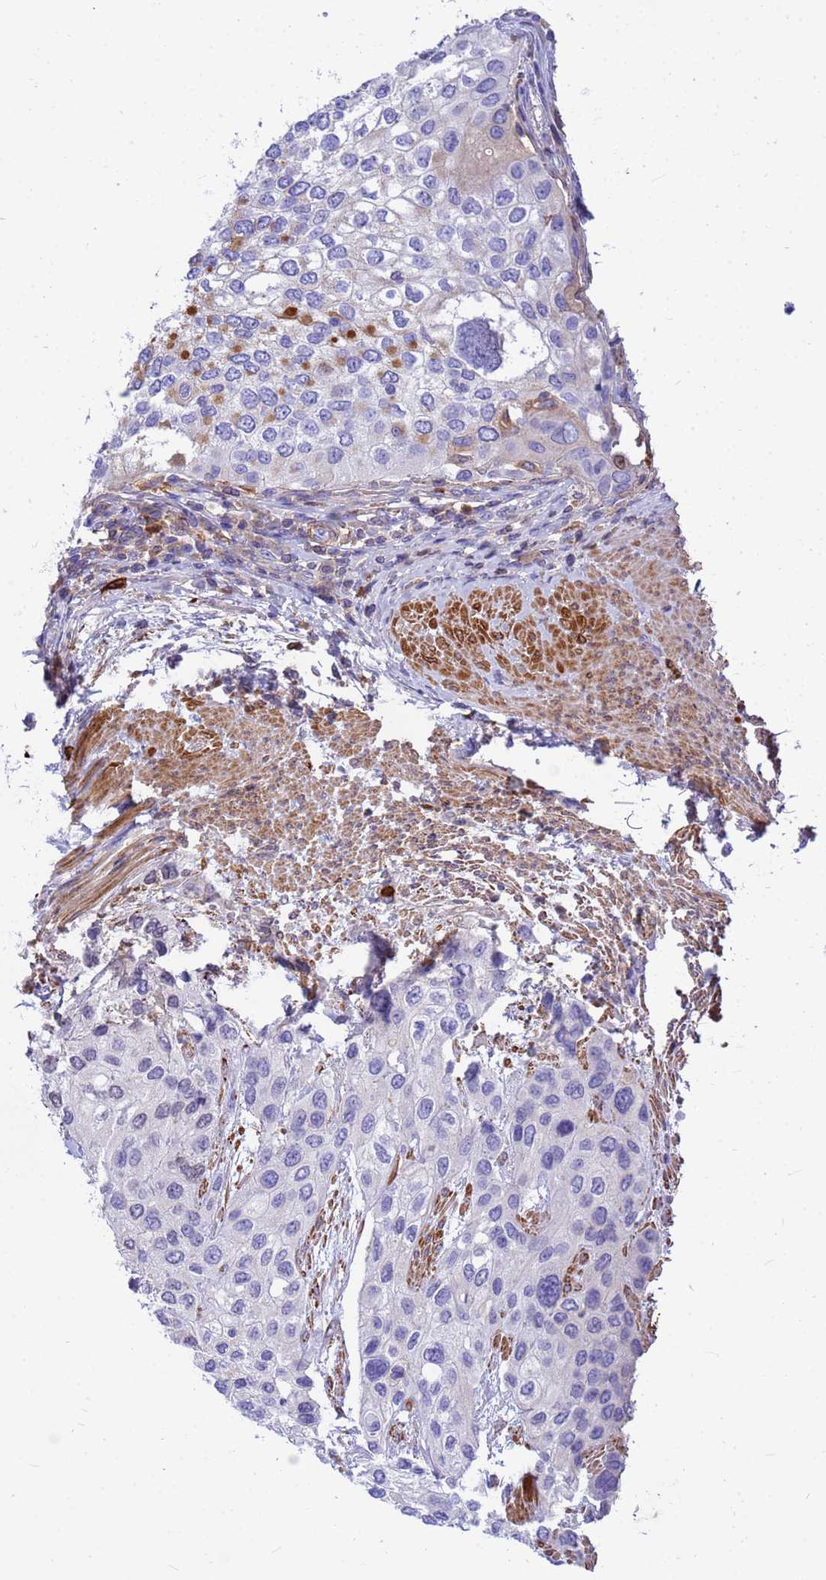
{"staining": {"intensity": "moderate", "quantity": "<25%", "location": "cytoplasmic/membranous"}, "tissue": "urothelial cancer", "cell_type": "Tumor cells", "image_type": "cancer", "snomed": [{"axis": "morphology", "description": "Normal tissue, NOS"}, {"axis": "morphology", "description": "Urothelial carcinoma, High grade"}, {"axis": "topography", "description": "Vascular tissue"}, {"axis": "topography", "description": "Urinary bladder"}], "caption": "Immunohistochemical staining of human urothelial cancer demonstrates moderate cytoplasmic/membranous protein positivity in approximately <25% of tumor cells.", "gene": "ORM1", "patient": {"sex": "female", "age": 56}}